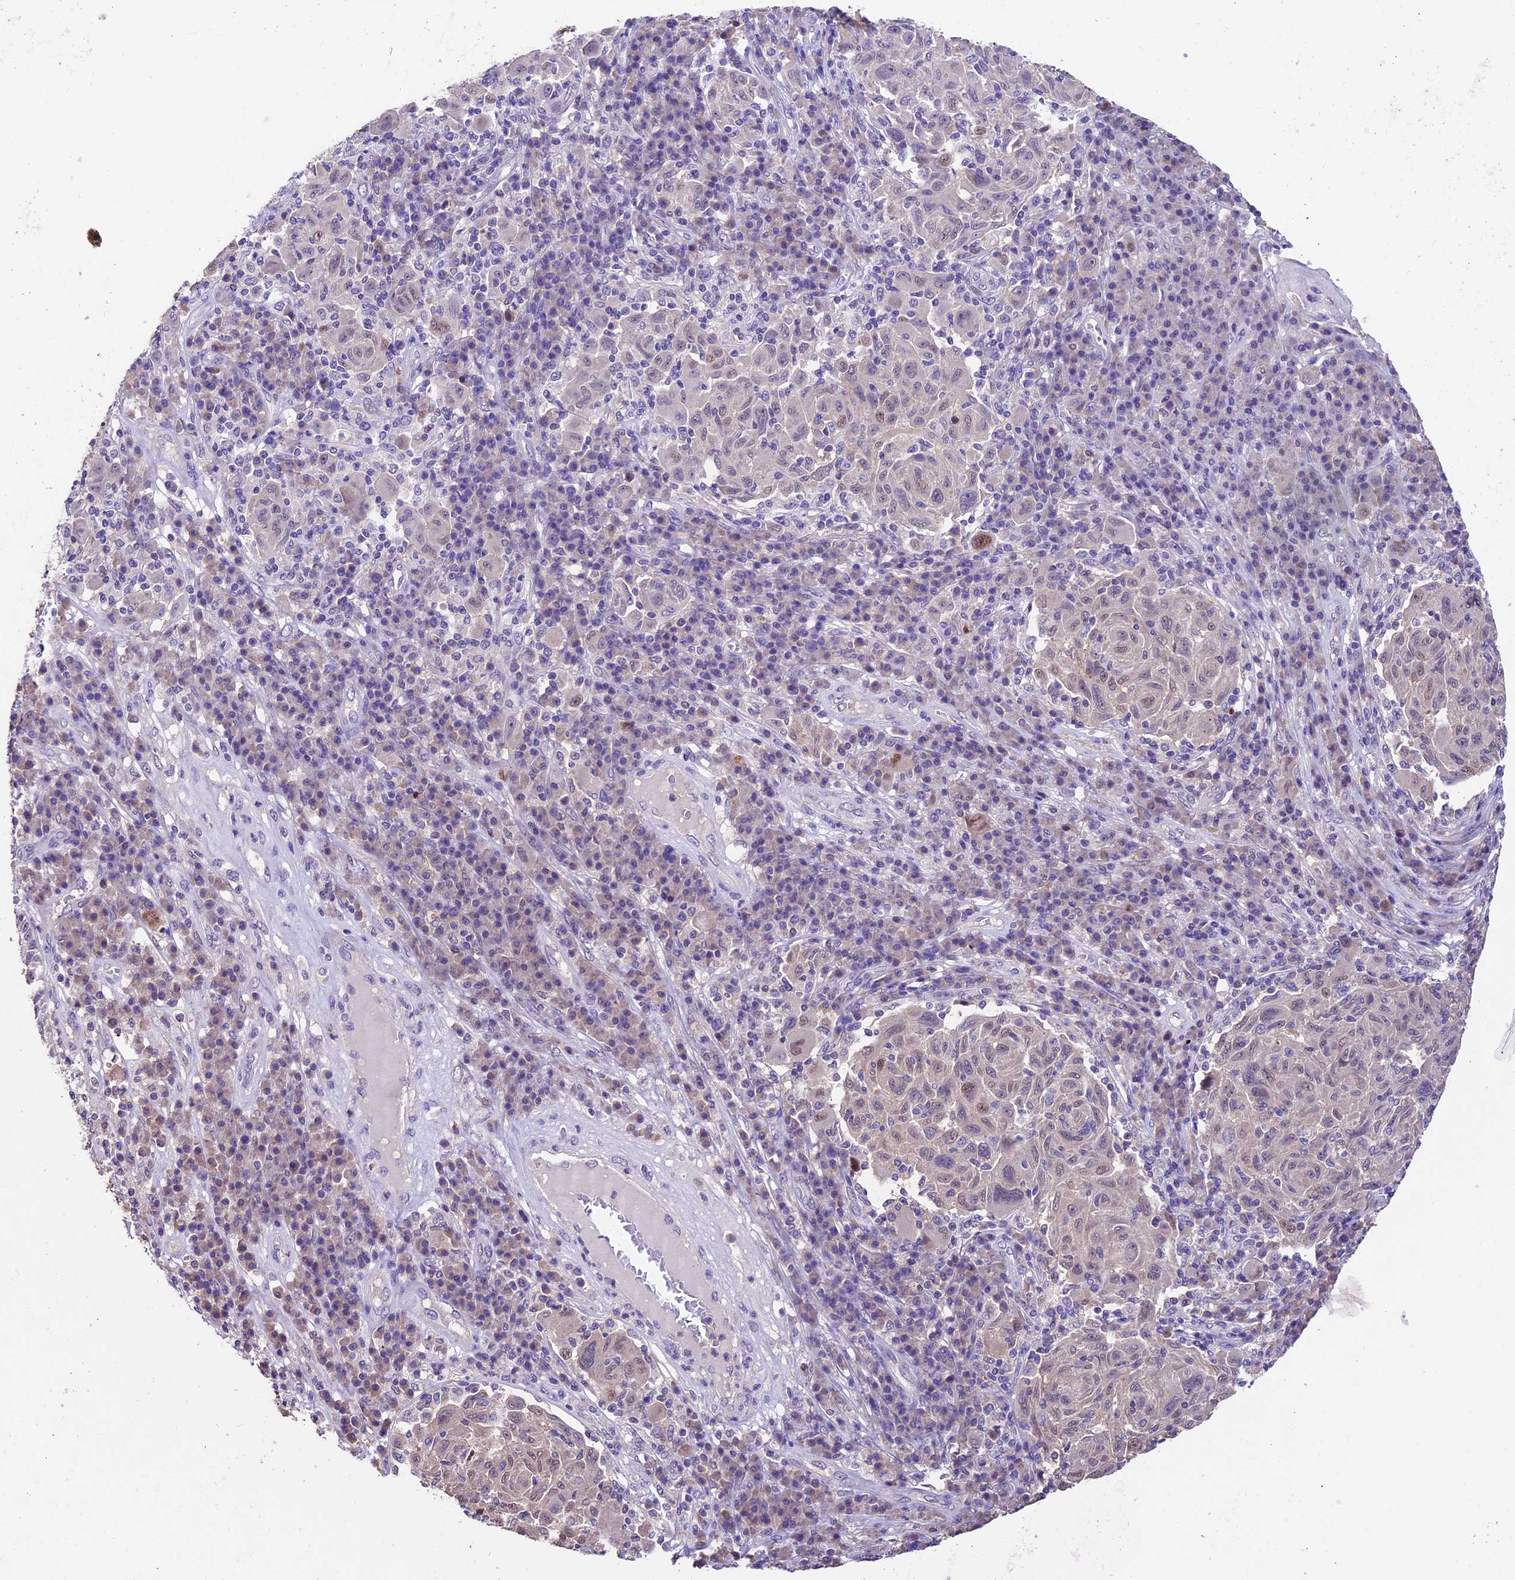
{"staining": {"intensity": "moderate", "quantity": "<25%", "location": "nuclear"}, "tissue": "melanoma", "cell_type": "Tumor cells", "image_type": "cancer", "snomed": [{"axis": "morphology", "description": "Malignant melanoma, NOS"}, {"axis": "topography", "description": "Skin"}], "caption": "Moderate nuclear expression for a protein is identified in about <25% of tumor cells of malignant melanoma using IHC.", "gene": "SBNO2", "patient": {"sex": "male", "age": 53}}